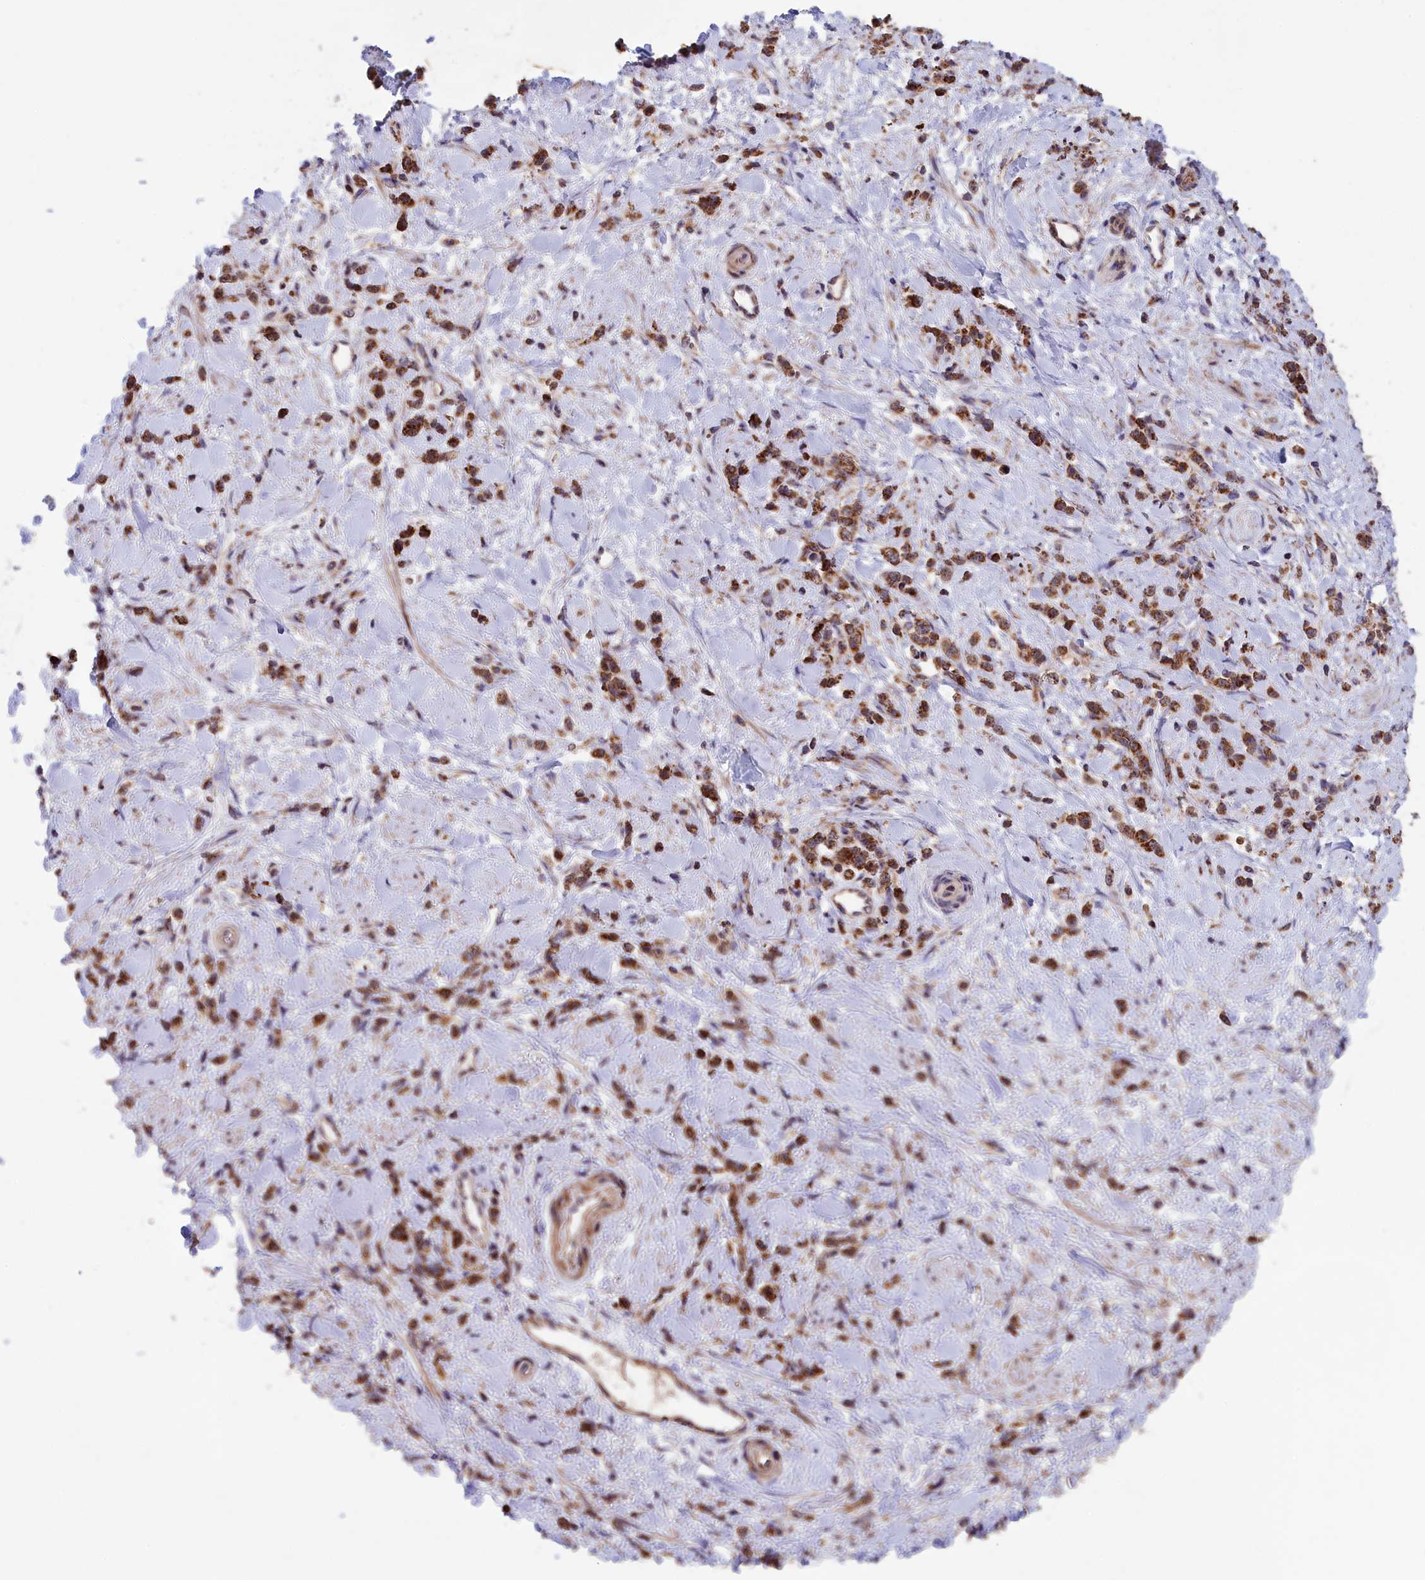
{"staining": {"intensity": "strong", "quantity": ">75%", "location": "cytoplasmic/membranous"}, "tissue": "stomach cancer", "cell_type": "Tumor cells", "image_type": "cancer", "snomed": [{"axis": "morphology", "description": "Adenocarcinoma, NOS"}, {"axis": "topography", "description": "Stomach"}], "caption": "Immunohistochemistry (IHC) histopathology image of human stomach cancer stained for a protein (brown), which reveals high levels of strong cytoplasmic/membranous positivity in about >75% of tumor cells.", "gene": "TIMM44", "patient": {"sex": "female", "age": 60}}